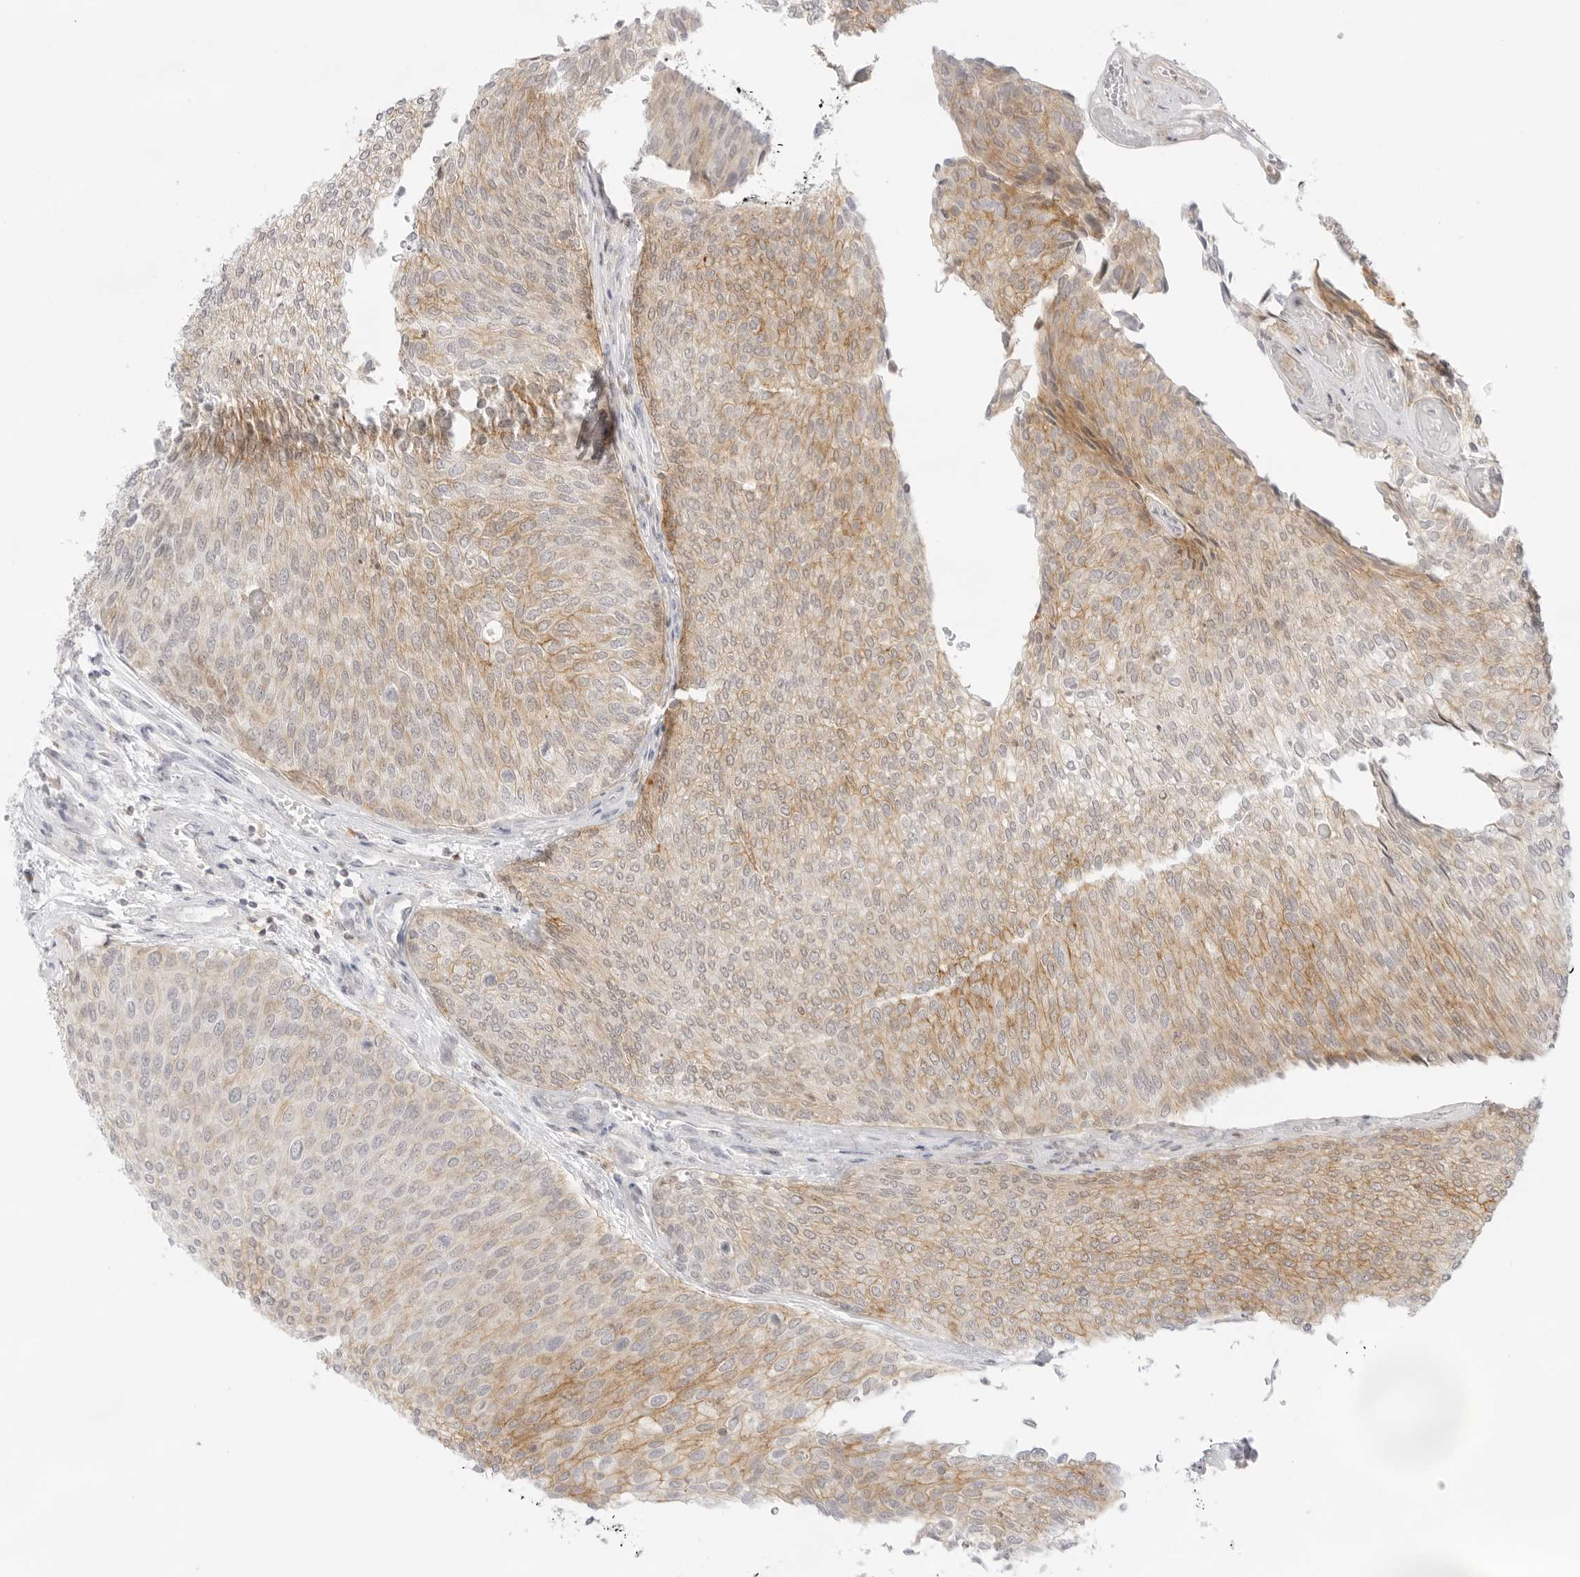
{"staining": {"intensity": "moderate", "quantity": ">75%", "location": "cytoplasmic/membranous"}, "tissue": "urothelial cancer", "cell_type": "Tumor cells", "image_type": "cancer", "snomed": [{"axis": "morphology", "description": "Urothelial carcinoma, Low grade"}, {"axis": "topography", "description": "Urinary bladder"}], "caption": "Immunohistochemical staining of human urothelial cancer displays moderate cytoplasmic/membranous protein staining in approximately >75% of tumor cells. (DAB (3,3'-diaminobenzidine) = brown stain, brightfield microscopy at high magnification).", "gene": "TNFRSF14", "patient": {"sex": "female", "age": 79}}